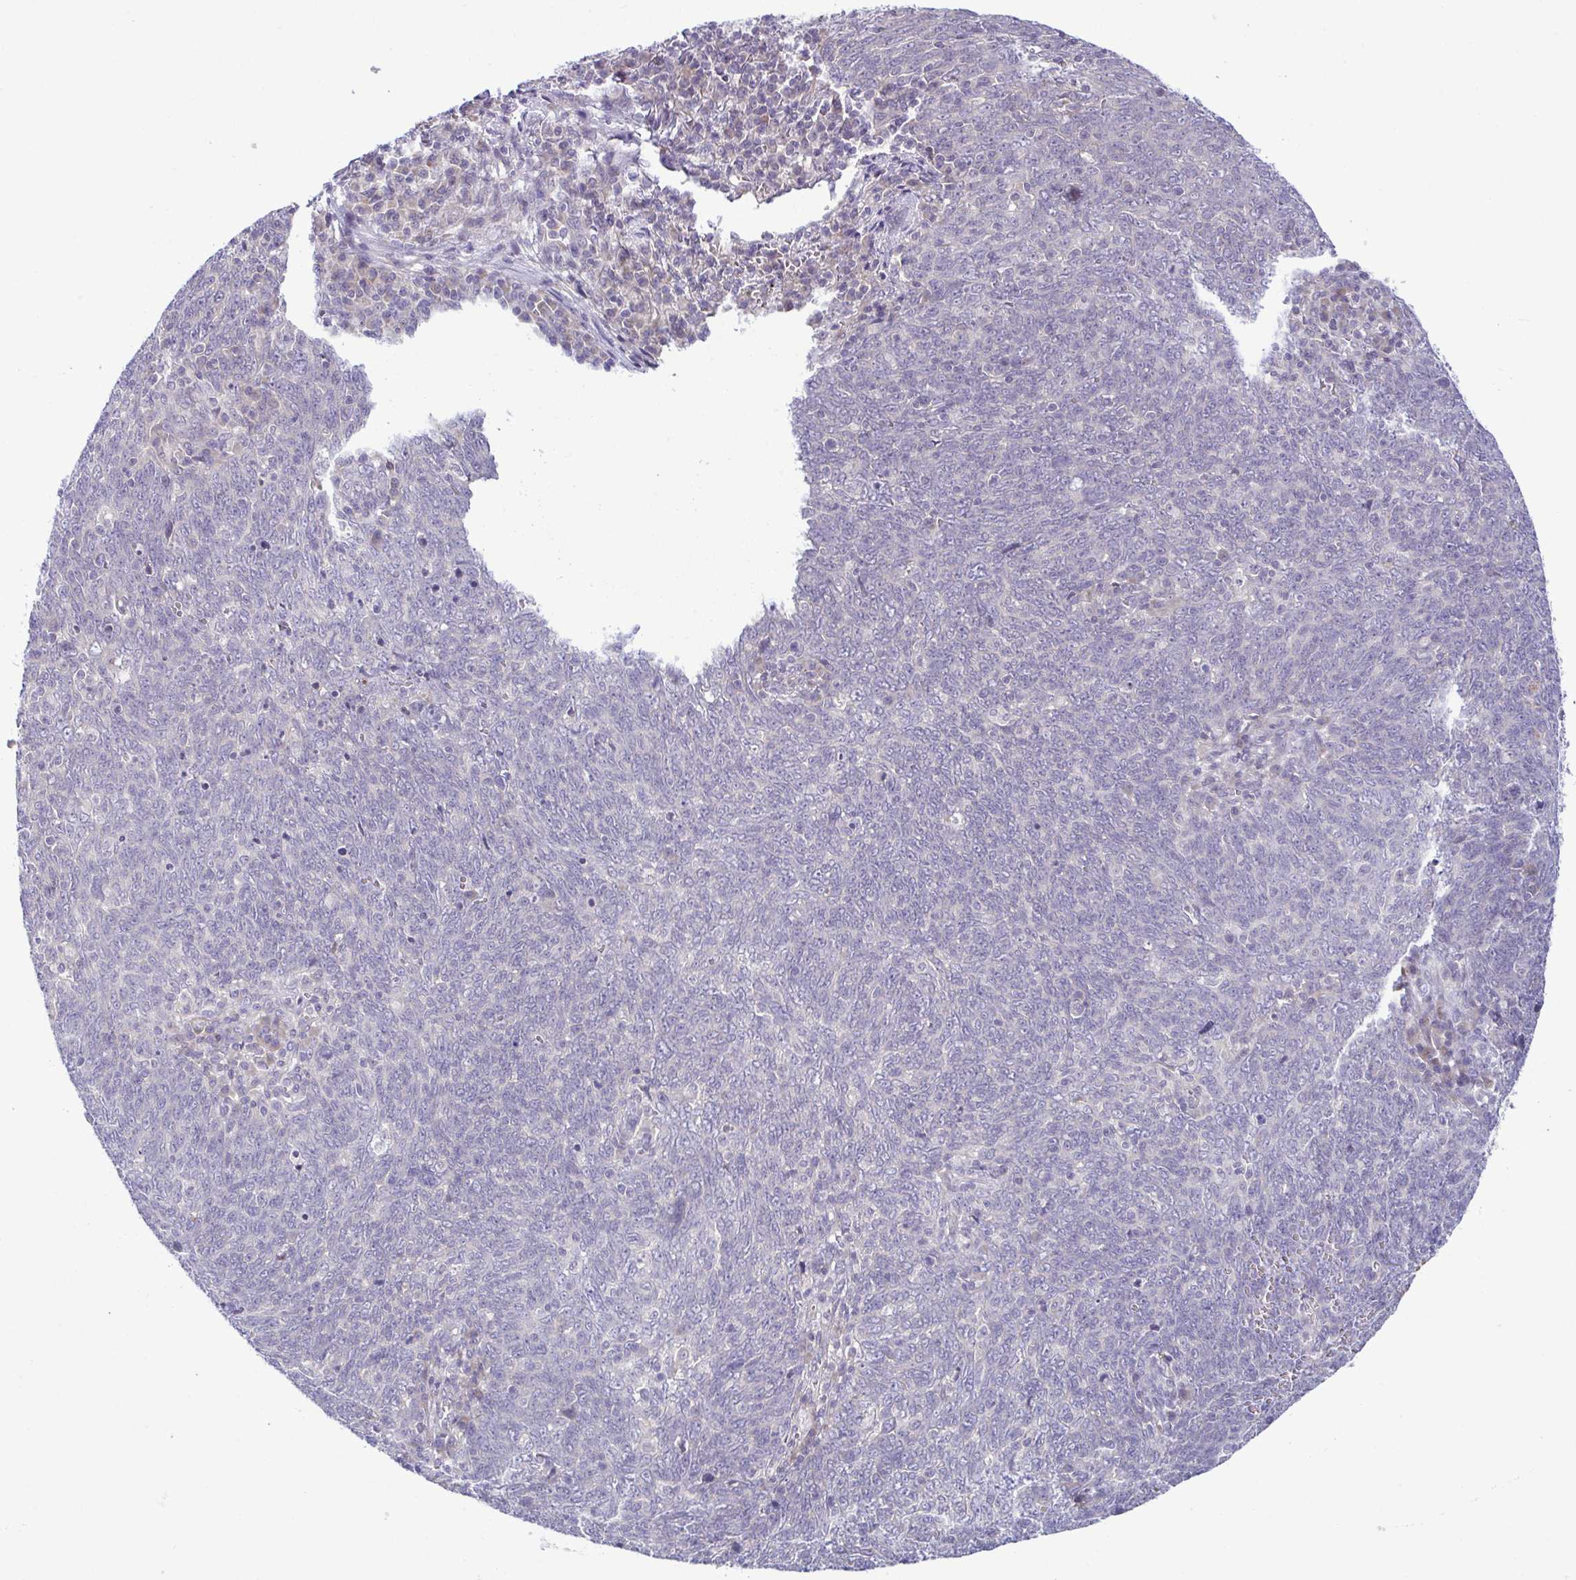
{"staining": {"intensity": "negative", "quantity": "none", "location": "none"}, "tissue": "lung cancer", "cell_type": "Tumor cells", "image_type": "cancer", "snomed": [{"axis": "morphology", "description": "Squamous cell carcinoma, NOS"}, {"axis": "topography", "description": "Lung"}], "caption": "Histopathology image shows no protein positivity in tumor cells of lung cancer tissue.", "gene": "SYNPO2L", "patient": {"sex": "female", "age": 72}}